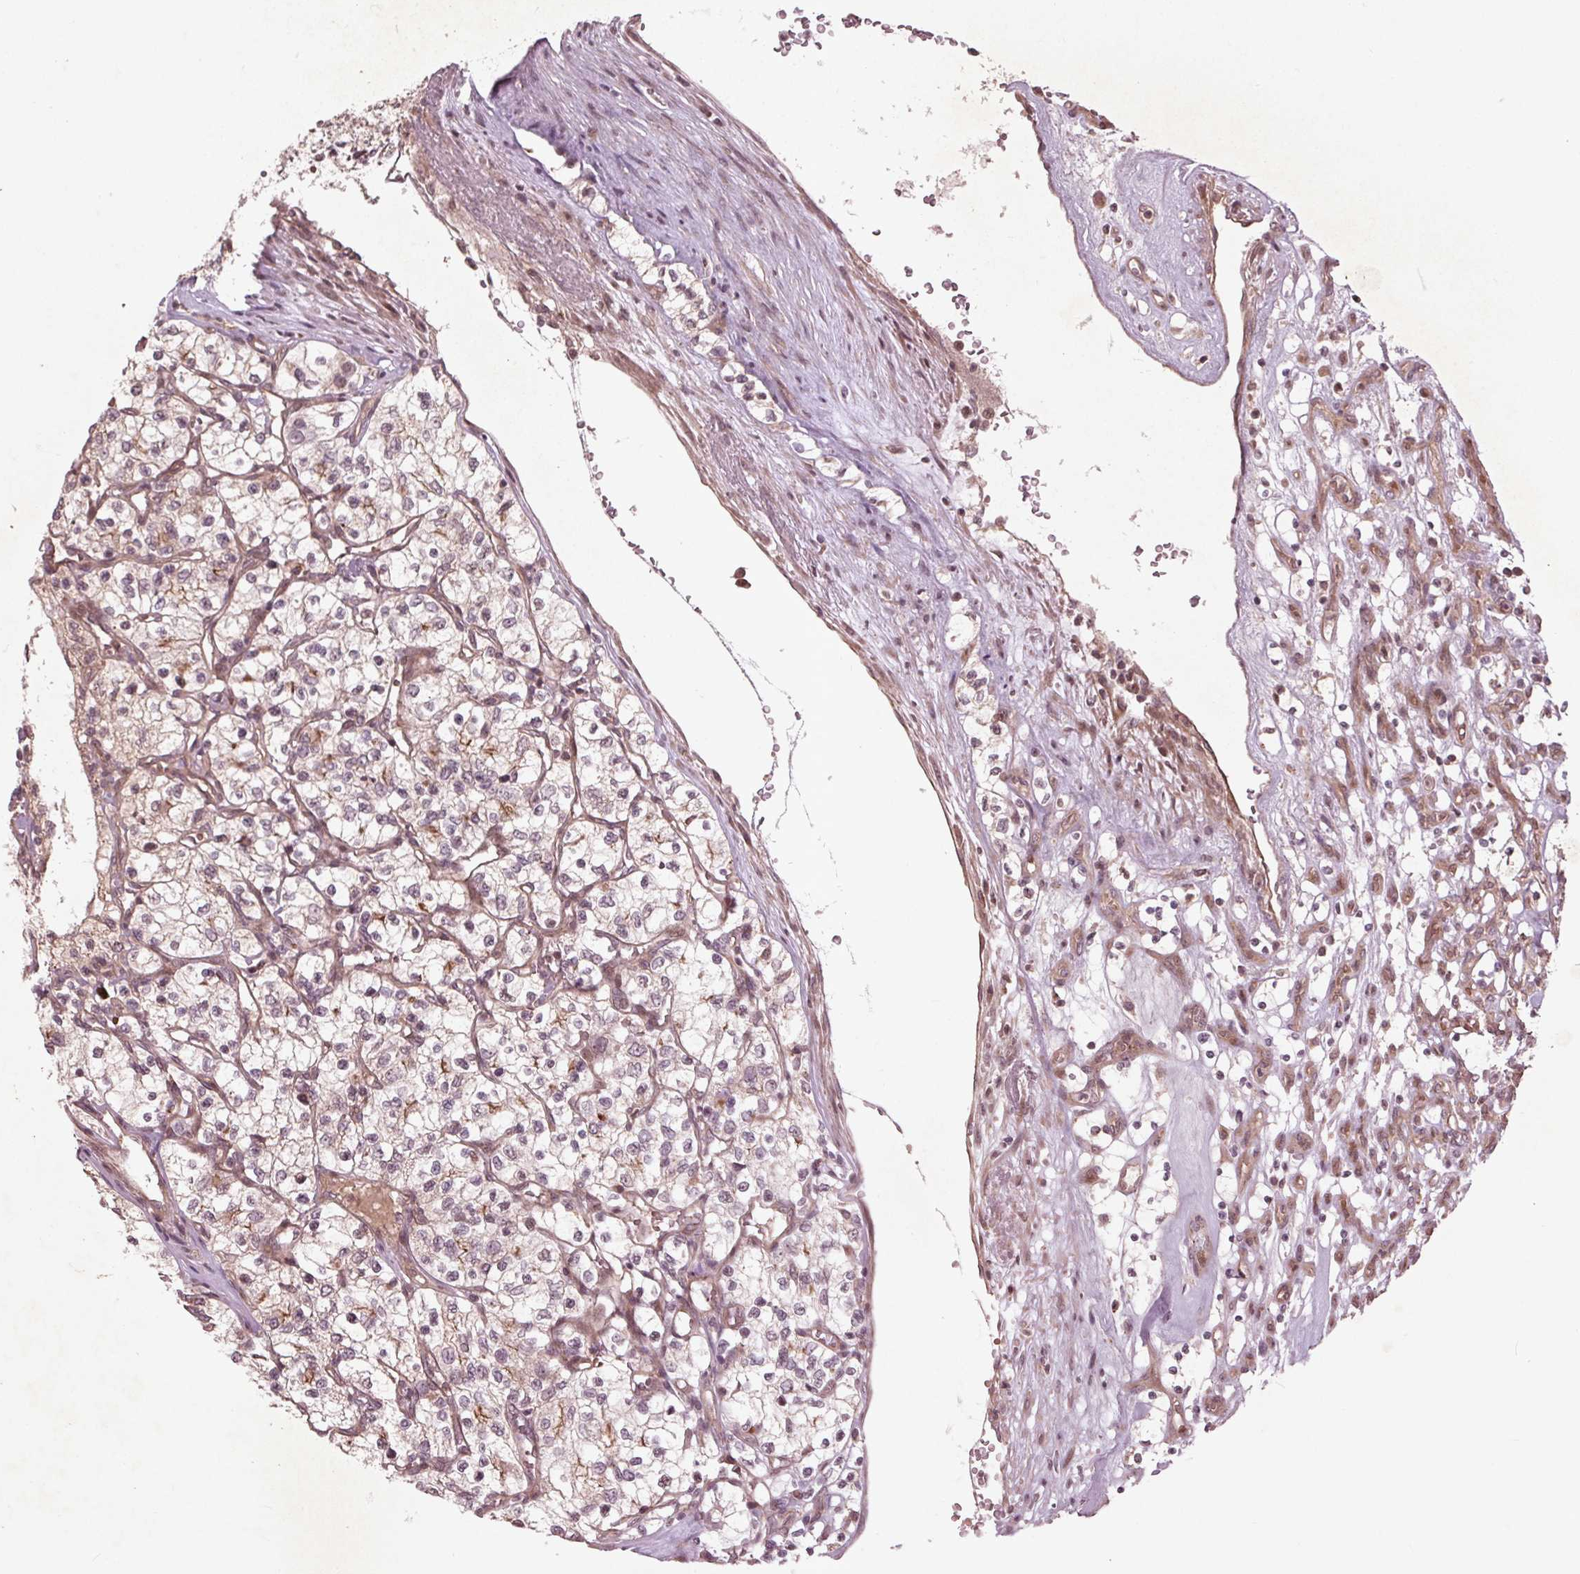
{"staining": {"intensity": "weak", "quantity": "<25%", "location": "nuclear"}, "tissue": "renal cancer", "cell_type": "Tumor cells", "image_type": "cancer", "snomed": [{"axis": "morphology", "description": "Adenocarcinoma, NOS"}, {"axis": "topography", "description": "Kidney"}], "caption": "This is a image of immunohistochemistry (IHC) staining of renal cancer (adenocarcinoma), which shows no staining in tumor cells.", "gene": "CDKL4", "patient": {"sex": "female", "age": 69}}